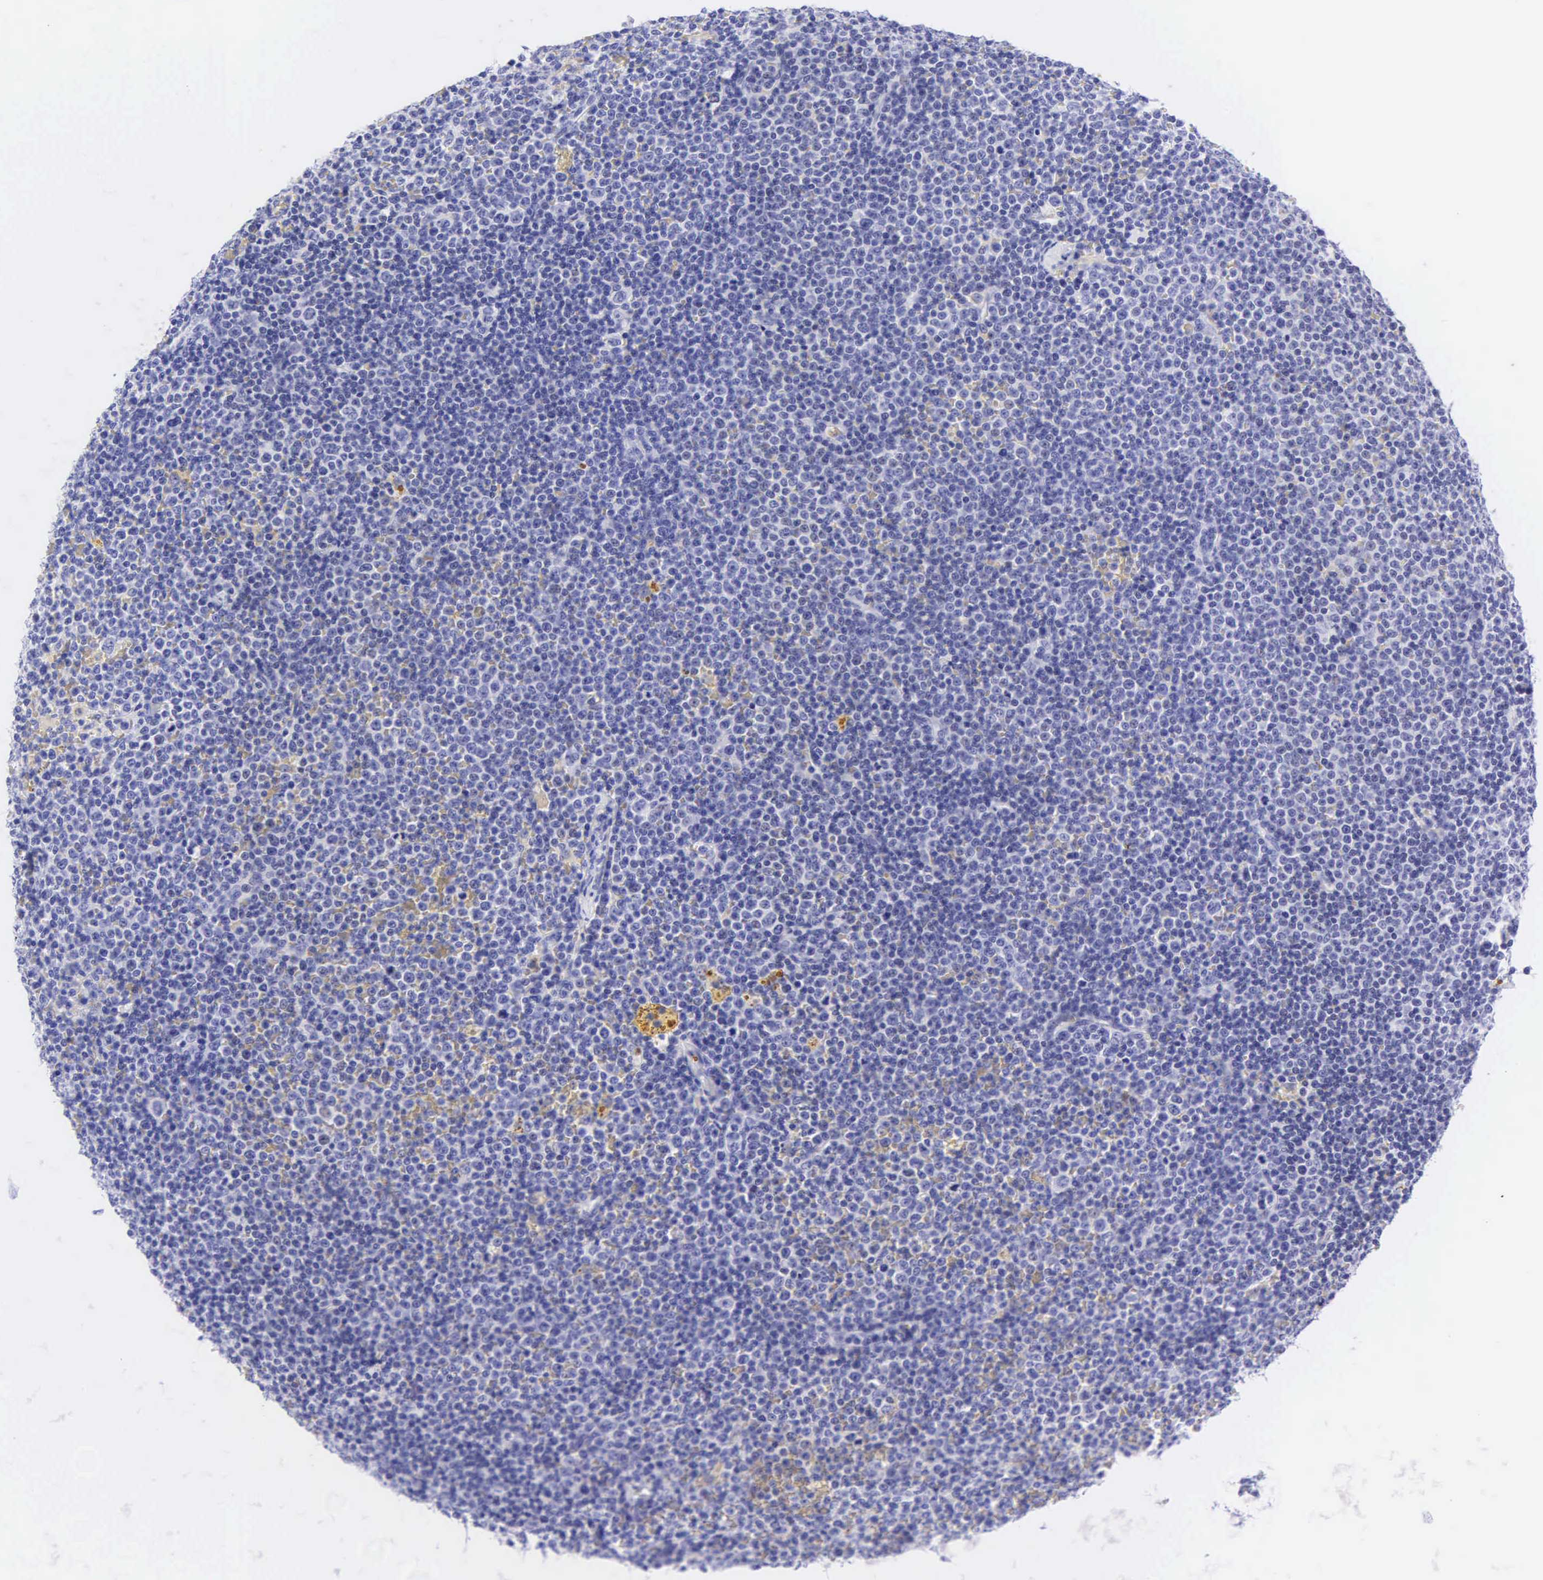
{"staining": {"intensity": "negative", "quantity": "none", "location": "none"}, "tissue": "lymphoma", "cell_type": "Tumor cells", "image_type": "cancer", "snomed": [{"axis": "morphology", "description": "Malignant lymphoma, non-Hodgkin's type, Low grade"}, {"axis": "topography", "description": "Lymph node"}], "caption": "Lymphoma was stained to show a protein in brown. There is no significant positivity in tumor cells.", "gene": "DES", "patient": {"sex": "male", "age": 50}}